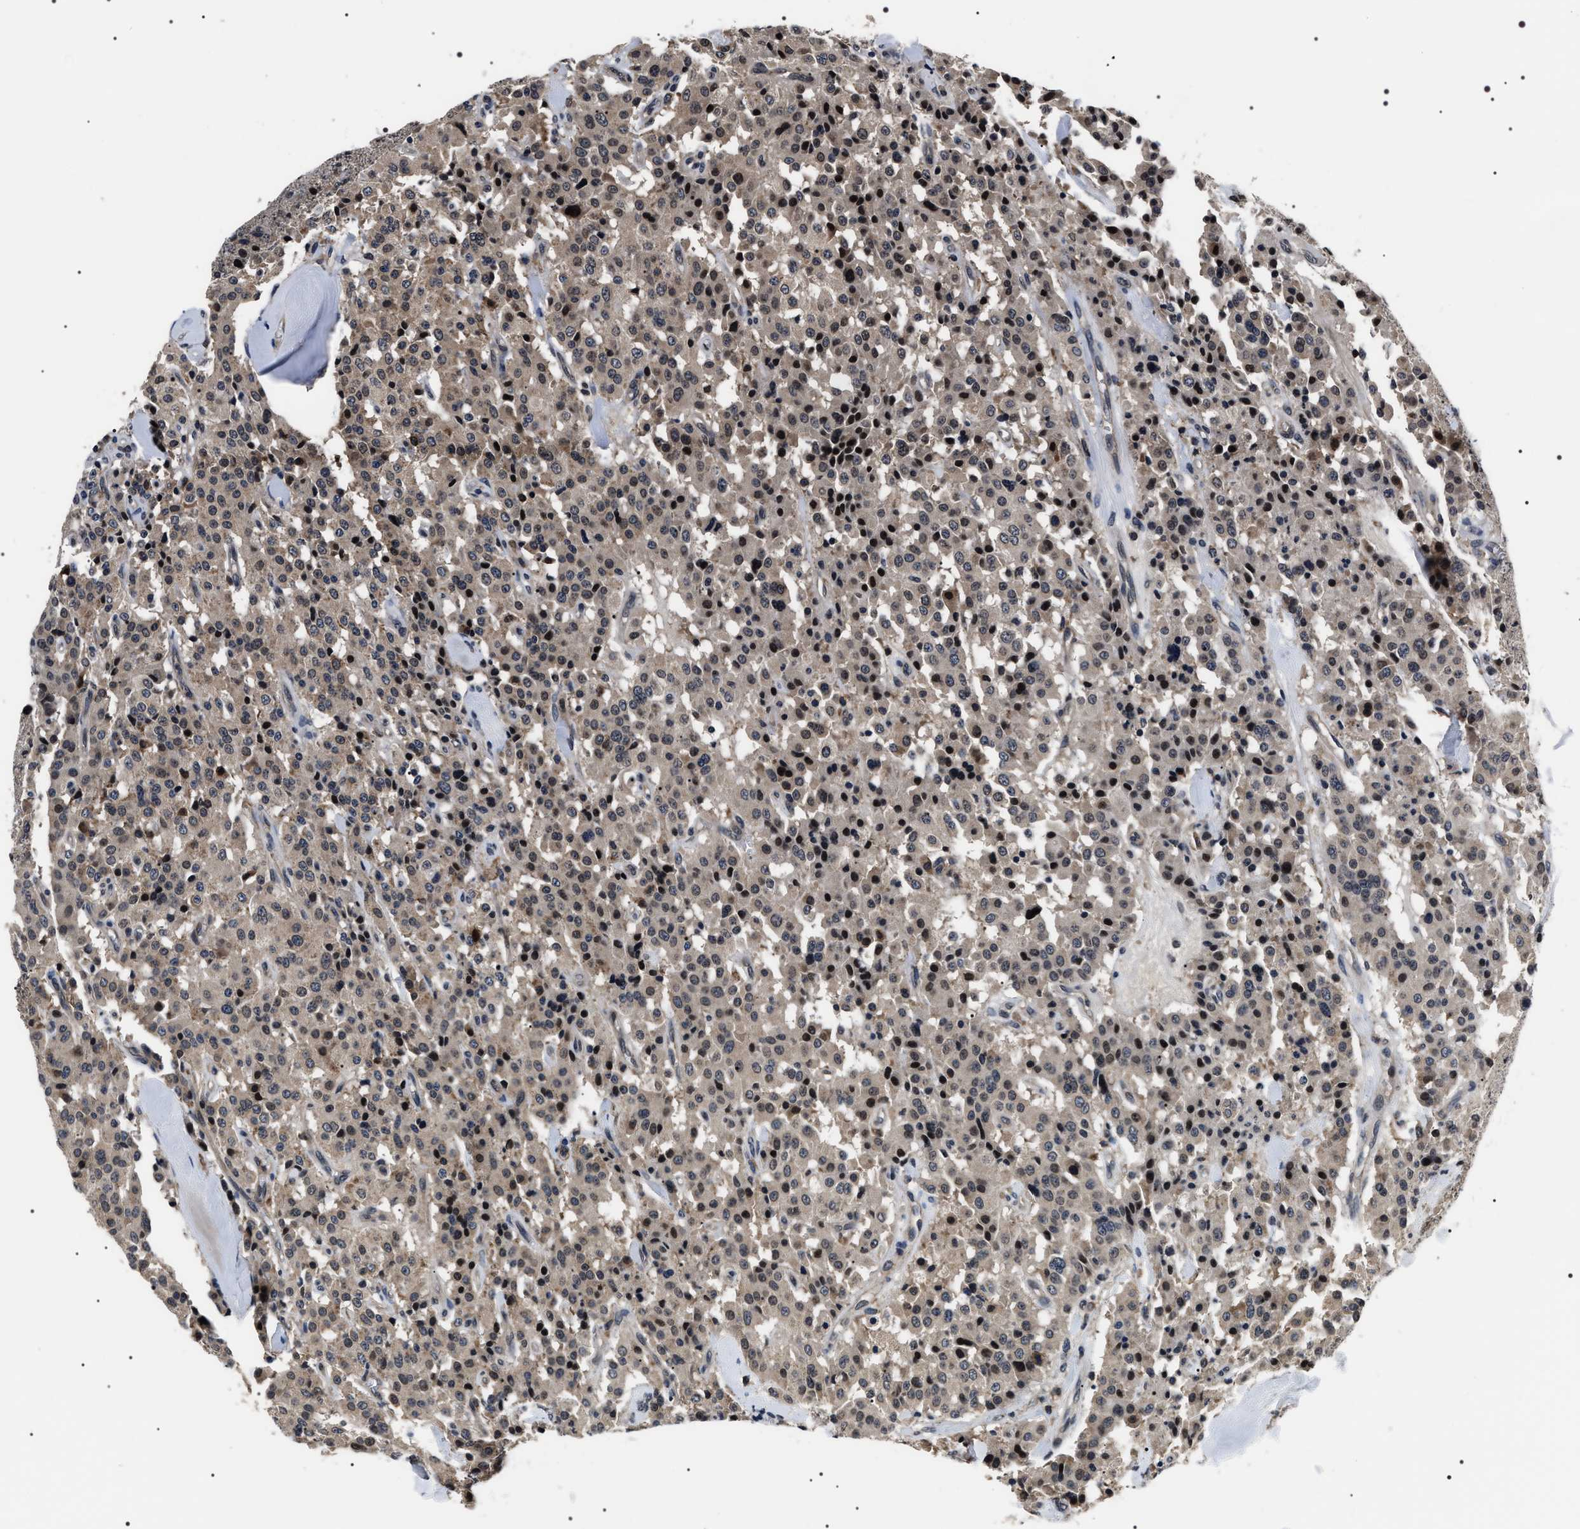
{"staining": {"intensity": "weak", "quantity": ">75%", "location": "cytoplasmic/membranous,nuclear"}, "tissue": "carcinoid", "cell_type": "Tumor cells", "image_type": "cancer", "snomed": [{"axis": "morphology", "description": "Carcinoid, malignant, NOS"}, {"axis": "topography", "description": "Lung"}], "caption": "Immunohistochemical staining of carcinoid (malignant) displays low levels of weak cytoplasmic/membranous and nuclear staining in approximately >75% of tumor cells.", "gene": "SIPA1", "patient": {"sex": "male", "age": 30}}